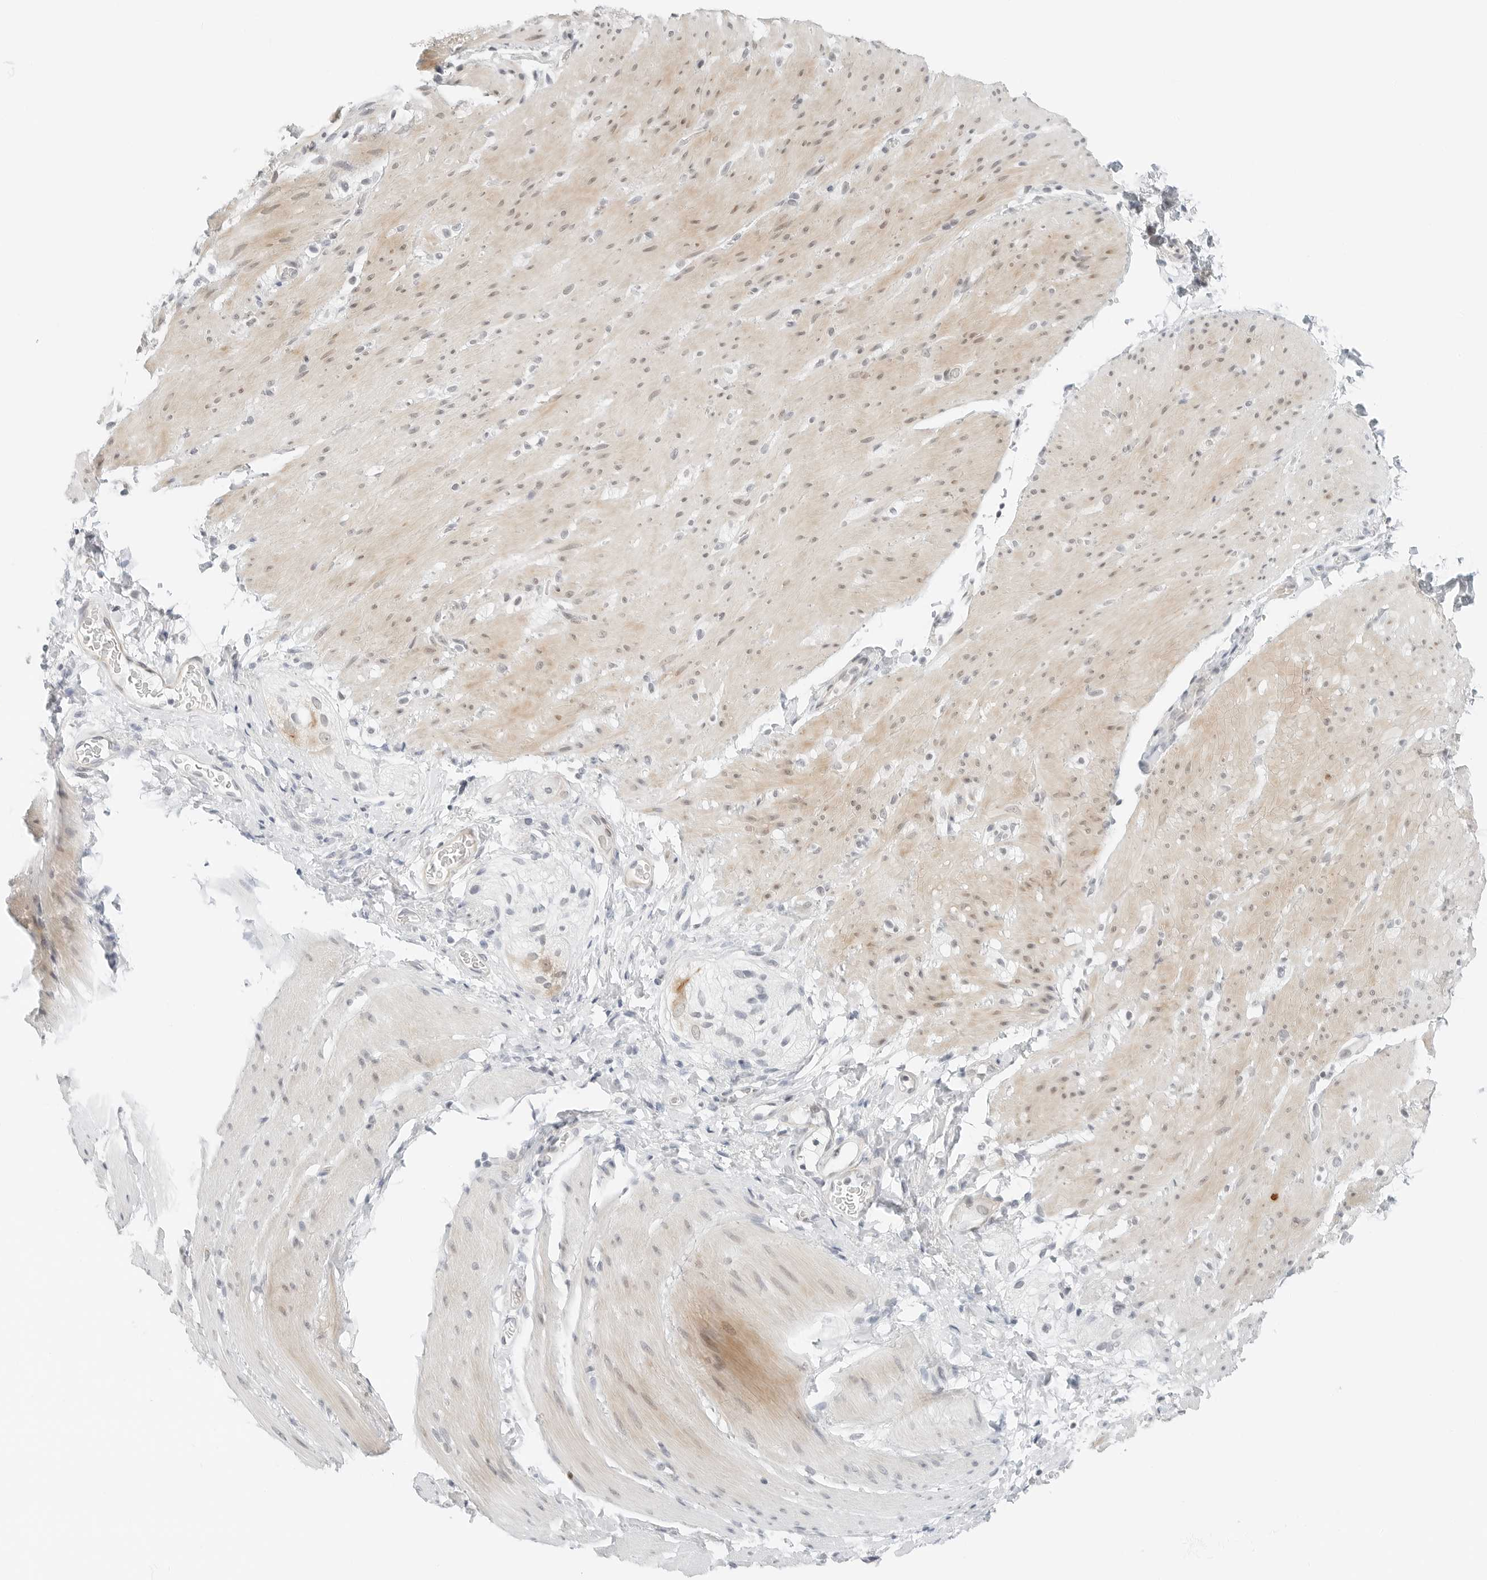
{"staining": {"intensity": "weak", "quantity": "<25%", "location": "cytoplasmic/membranous,nuclear"}, "tissue": "smooth muscle", "cell_type": "Smooth muscle cells", "image_type": "normal", "snomed": [{"axis": "morphology", "description": "Normal tissue, NOS"}, {"axis": "topography", "description": "Smooth muscle"}, {"axis": "topography", "description": "Small intestine"}], "caption": "This photomicrograph is of normal smooth muscle stained with immunohistochemistry (IHC) to label a protein in brown with the nuclei are counter-stained blue. There is no staining in smooth muscle cells.", "gene": "CCSAP", "patient": {"sex": "female", "age": 84}}